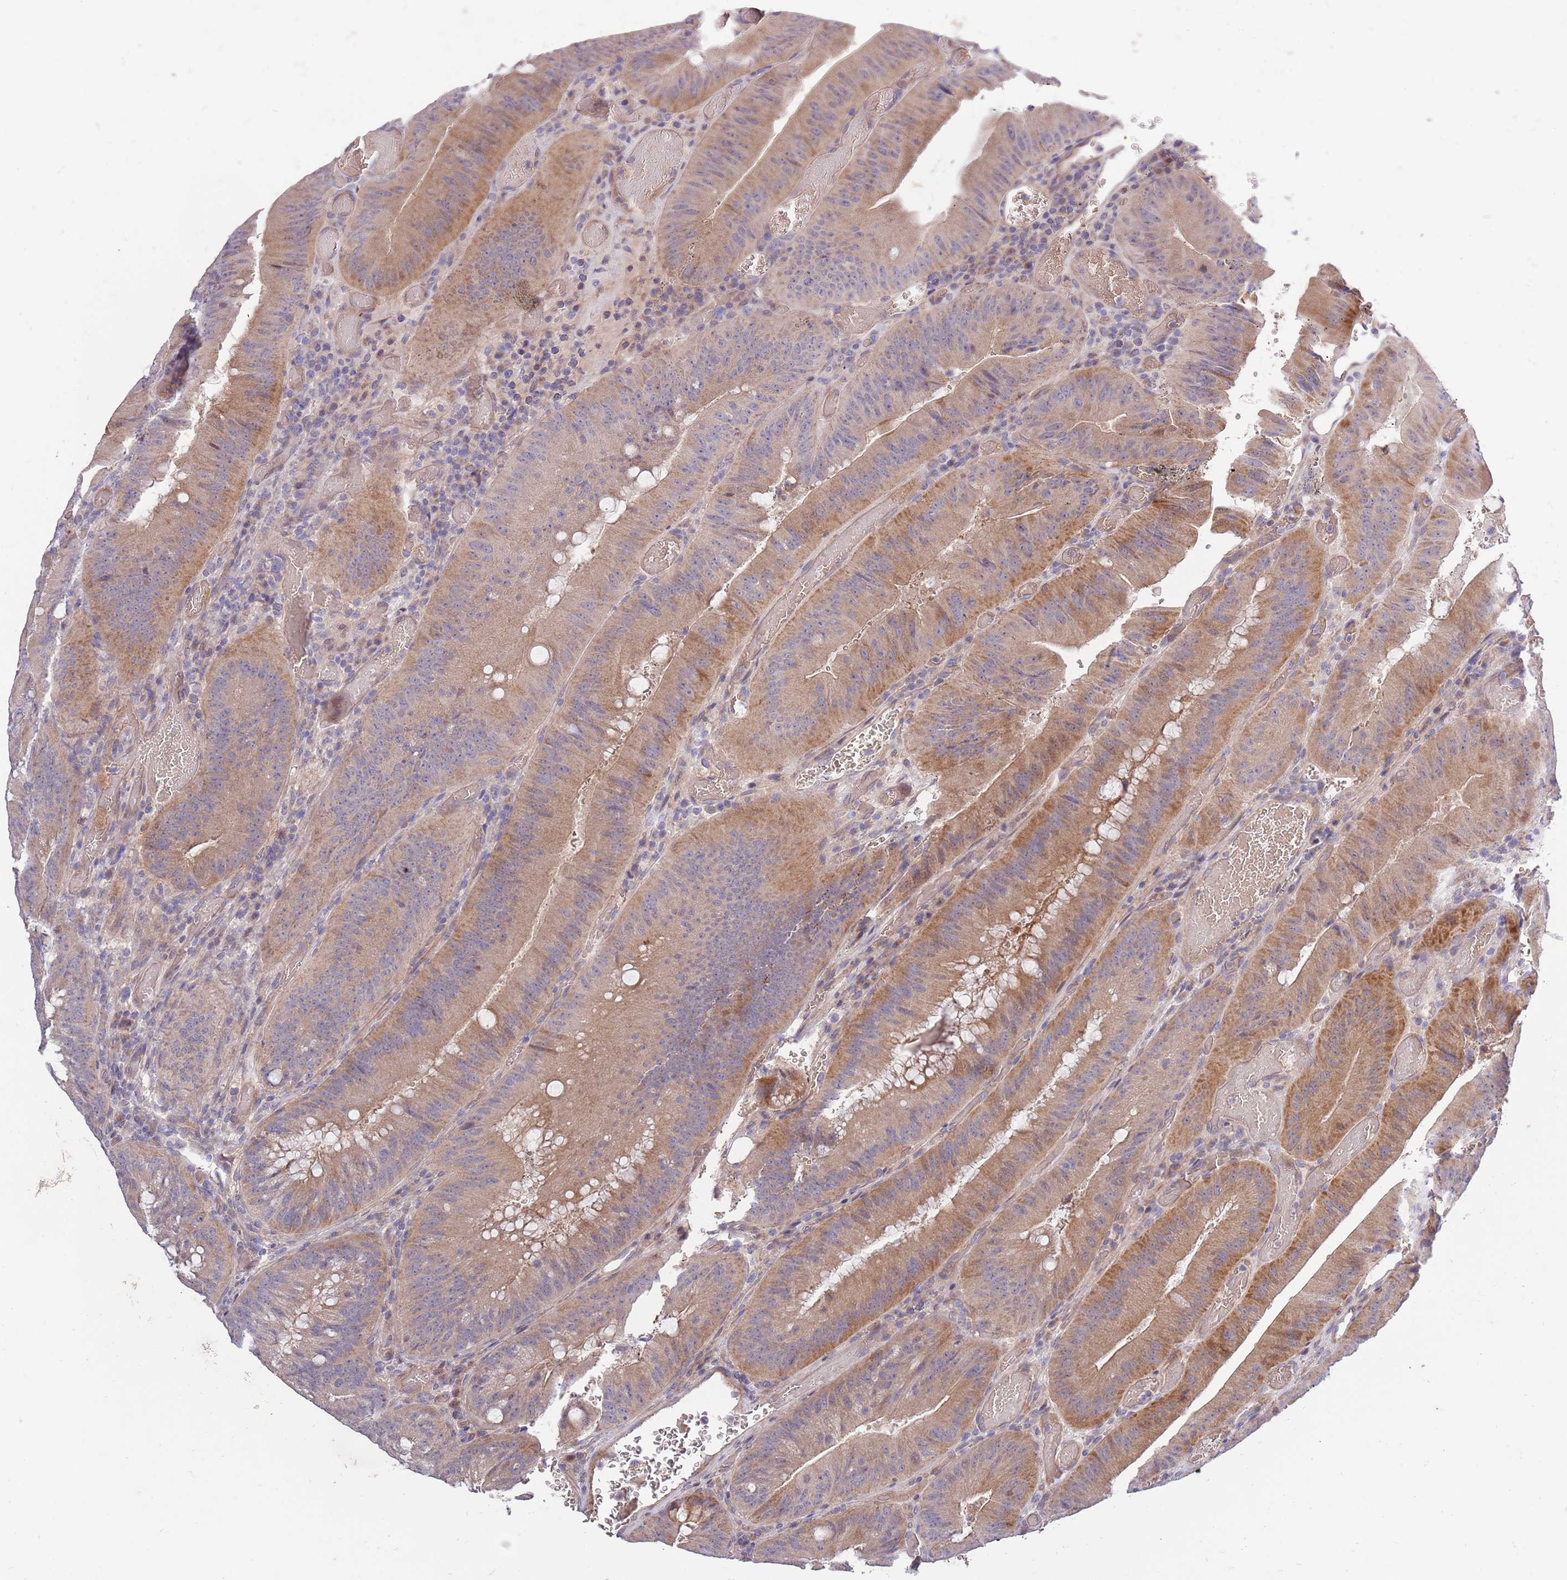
{"staining": {"intensity": "moderate", "quantity": ">75%", "location": "cytoplasmic/membranous"}, "tissue": "colorectal cancer", "cell_type": "Tumor cells", "image_type": "cancer", "snomed": [{"axis": "morphology", "description": "Adenocarcinoma, NOS"}, {"axis": "topography", "description": "Colon"}], "caption": "About >75% of tumor cells in colorectal adenocarcinoma exhibit moderate cytoplasmic/membranous protein staining as visualized by brown immunohistochemical staining.", "gene": "LIPJ", "patient": {"sex": "female", "age": 43}}